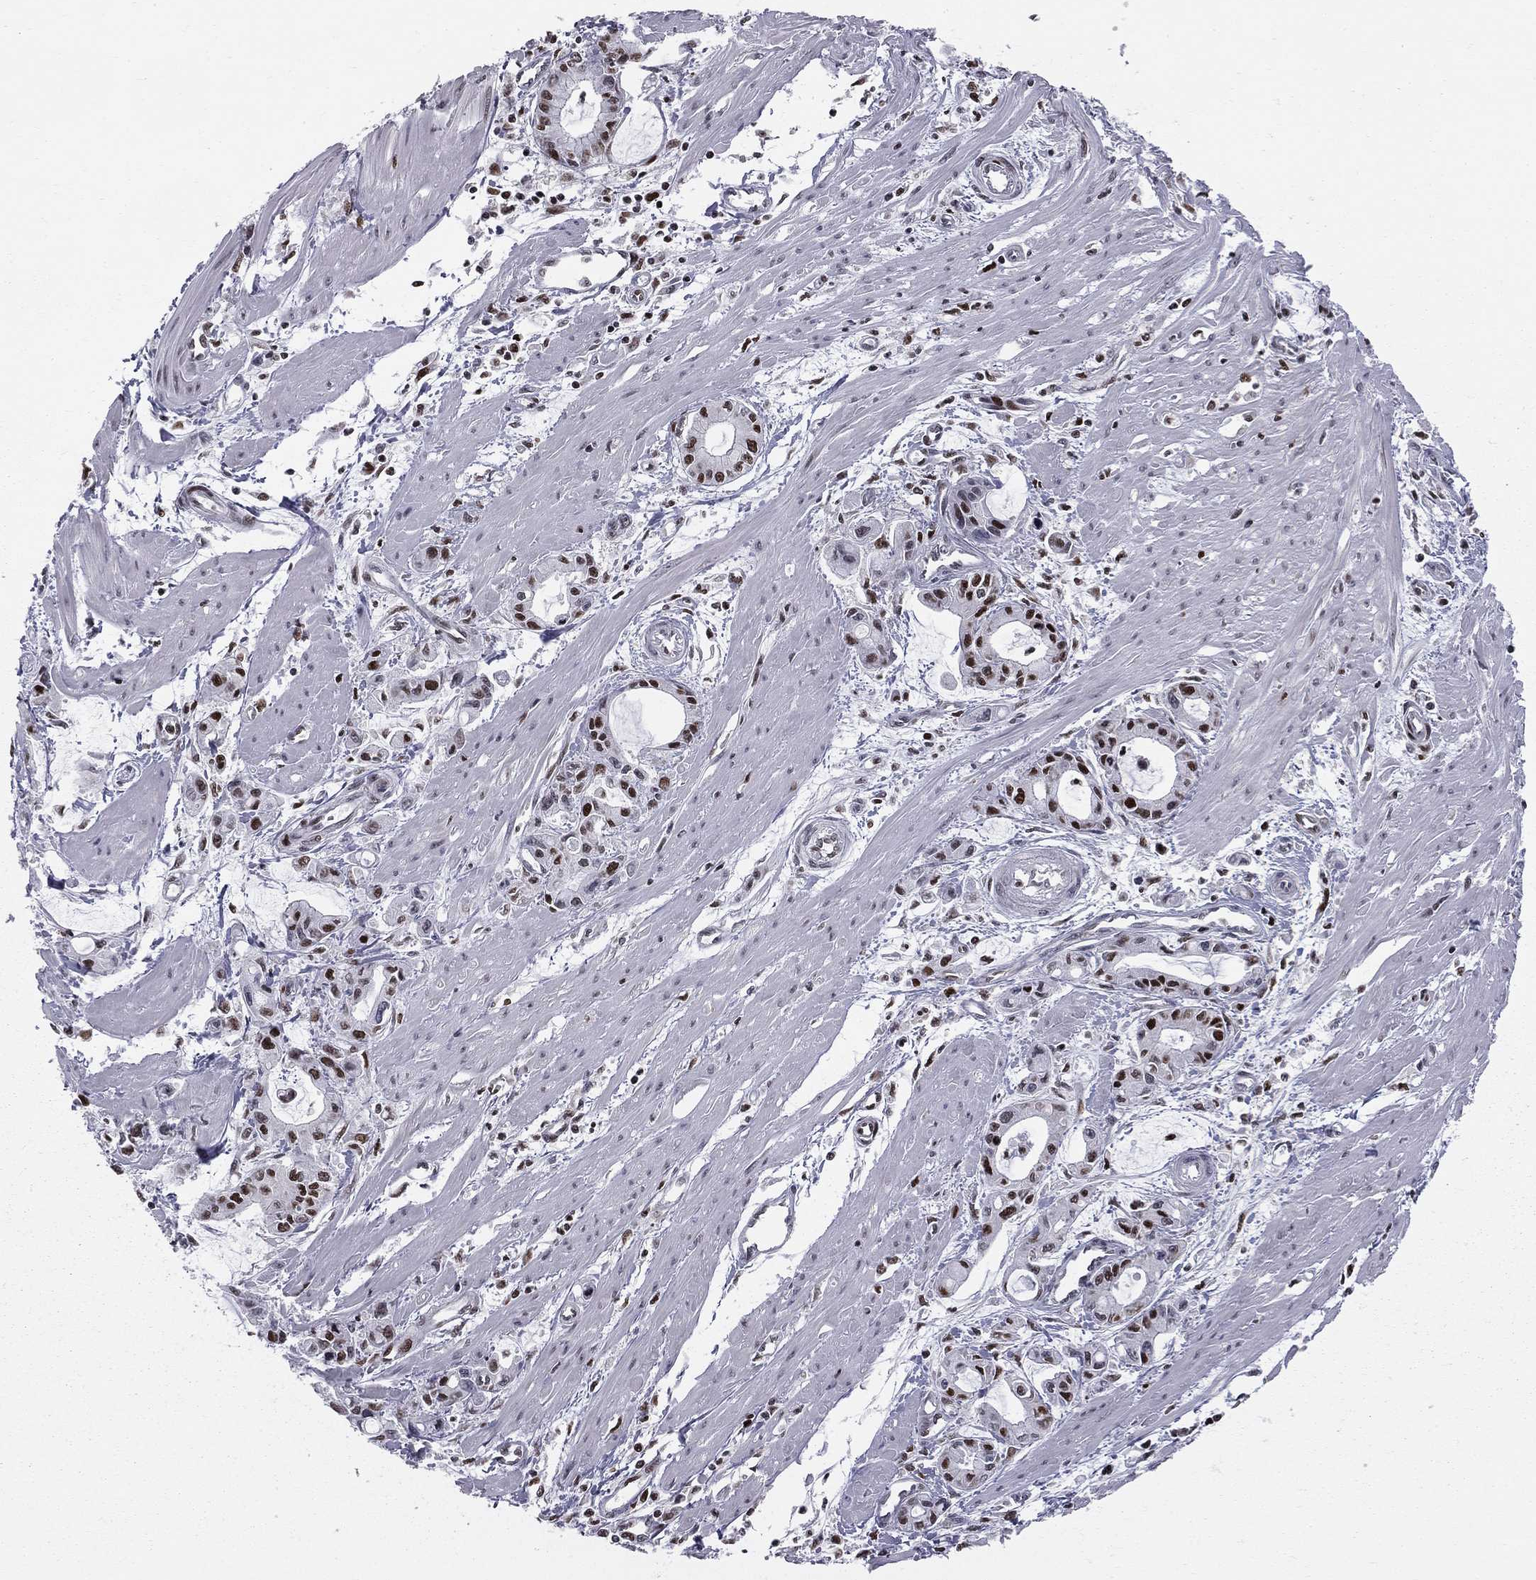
{"staining": {"intensity": "strong", "quantity": "25%-75%", "location": "nuclear"}, "tissue": "pancreatic cancer", "cell_type": "Tumor cells", "image_type": "cancer", "snomed": [{"axis": "morphology", "description": "Adenocarcinoma, NOS"}, {"axis": "topography", "description": "Pancreas"}], "caption": "A high-resolution photomicrograph shows immunohistochemistry staining of pancreatic cancer, which exhibits strong nuclear positivity in about 25%-75% of tumor cells.", "gene": "RNASEH2C", "patient": {"sex": "male", "age": 48}}